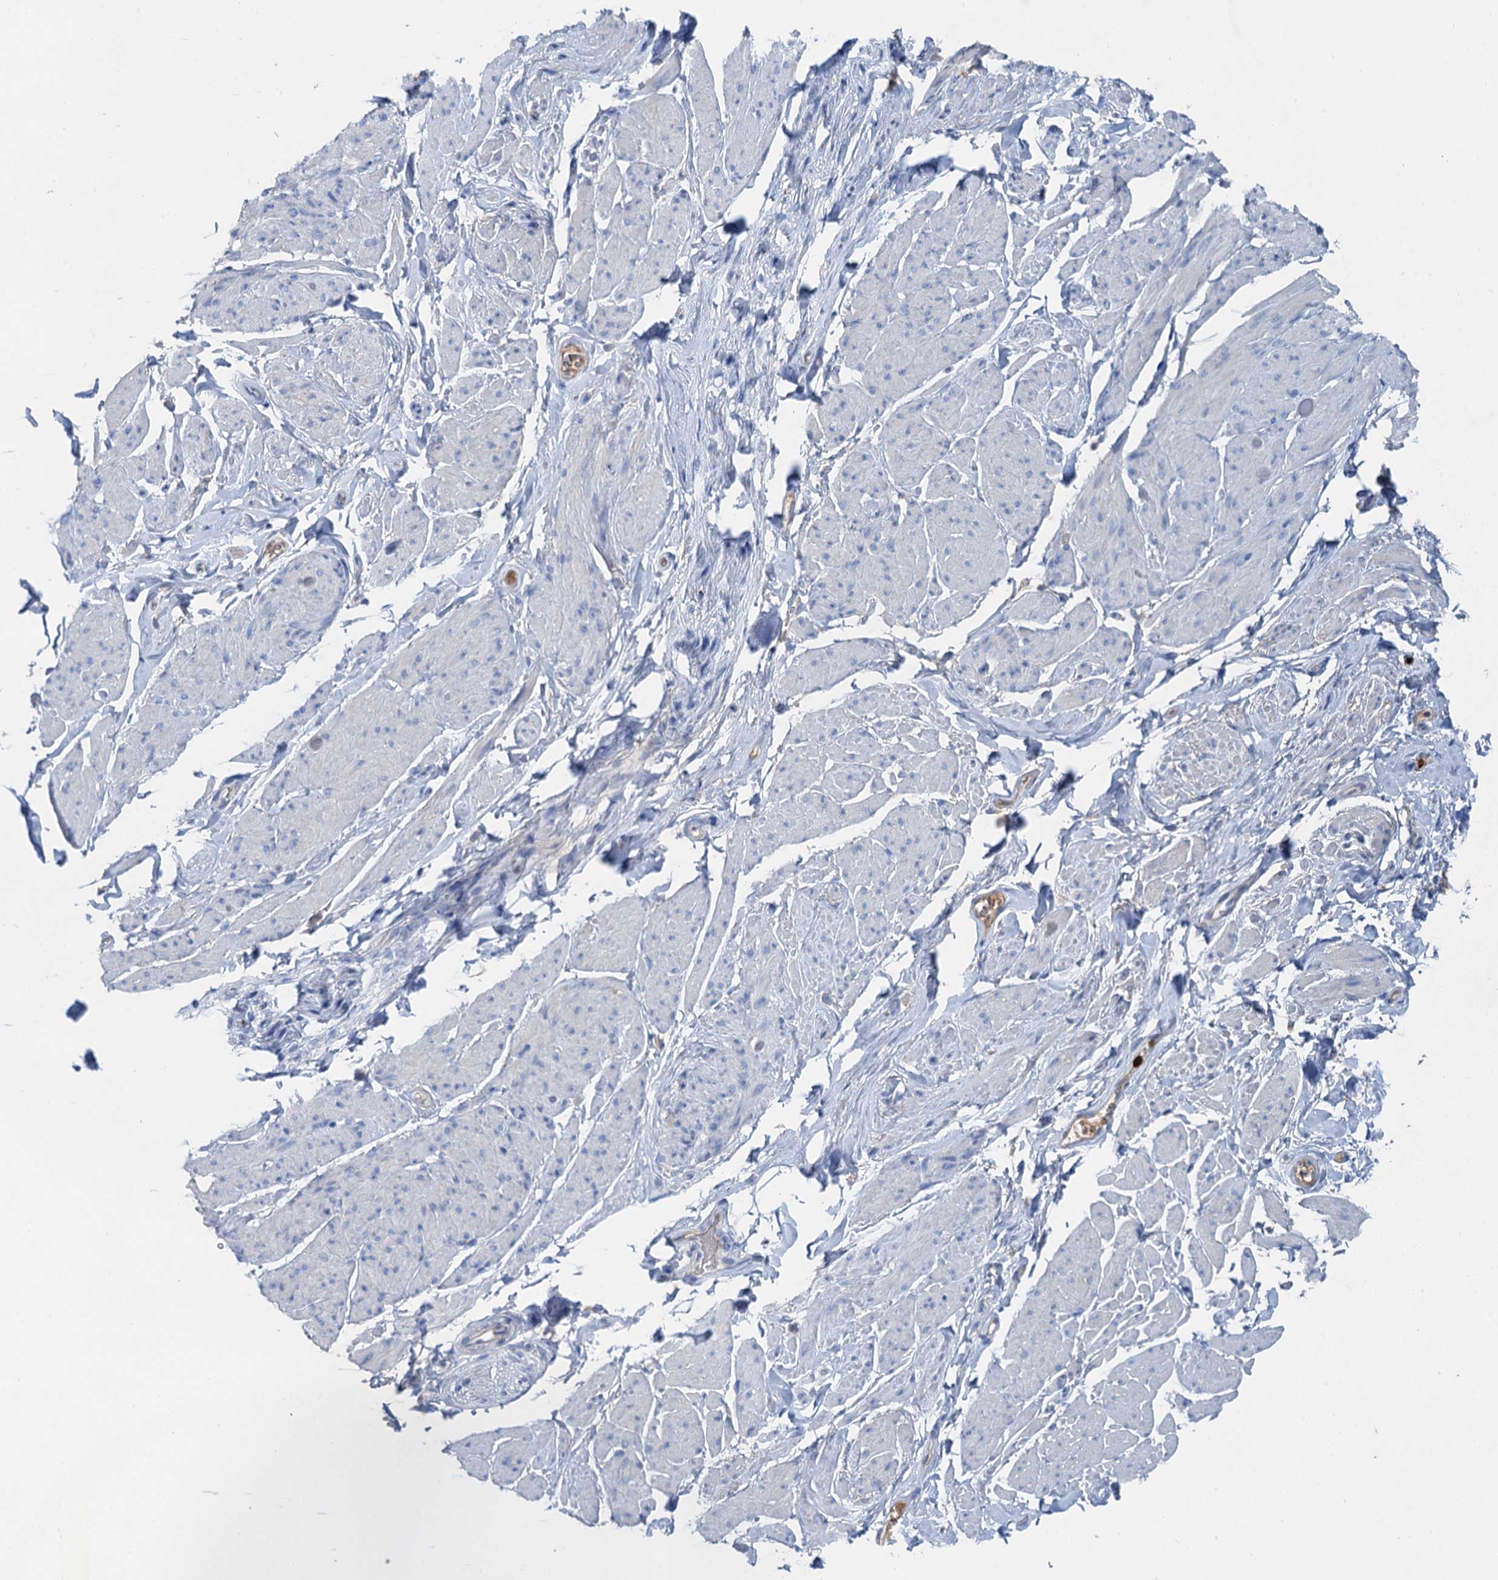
{"staining": {"intensity": "negative", "quantity": "none", "location": "none"}, "tissue": "smooth muscle", "cell_type": "Smooth muscle cells", "image_type": "normal", "snomed": [{"axis": "morphology", "description": "Normal tissue, NOS"}, {"axis": "topography", "description": "Smooth muscle"}, {"axis": "topography", "description": "Peripheral nerve tissue"}], "caption": "A micrograph of smooth muscle stained for a protein reveals no brown staining in smooth muscle cells.", "gene": "OTOA", "patient": {"sex": "male", "age": 69}}